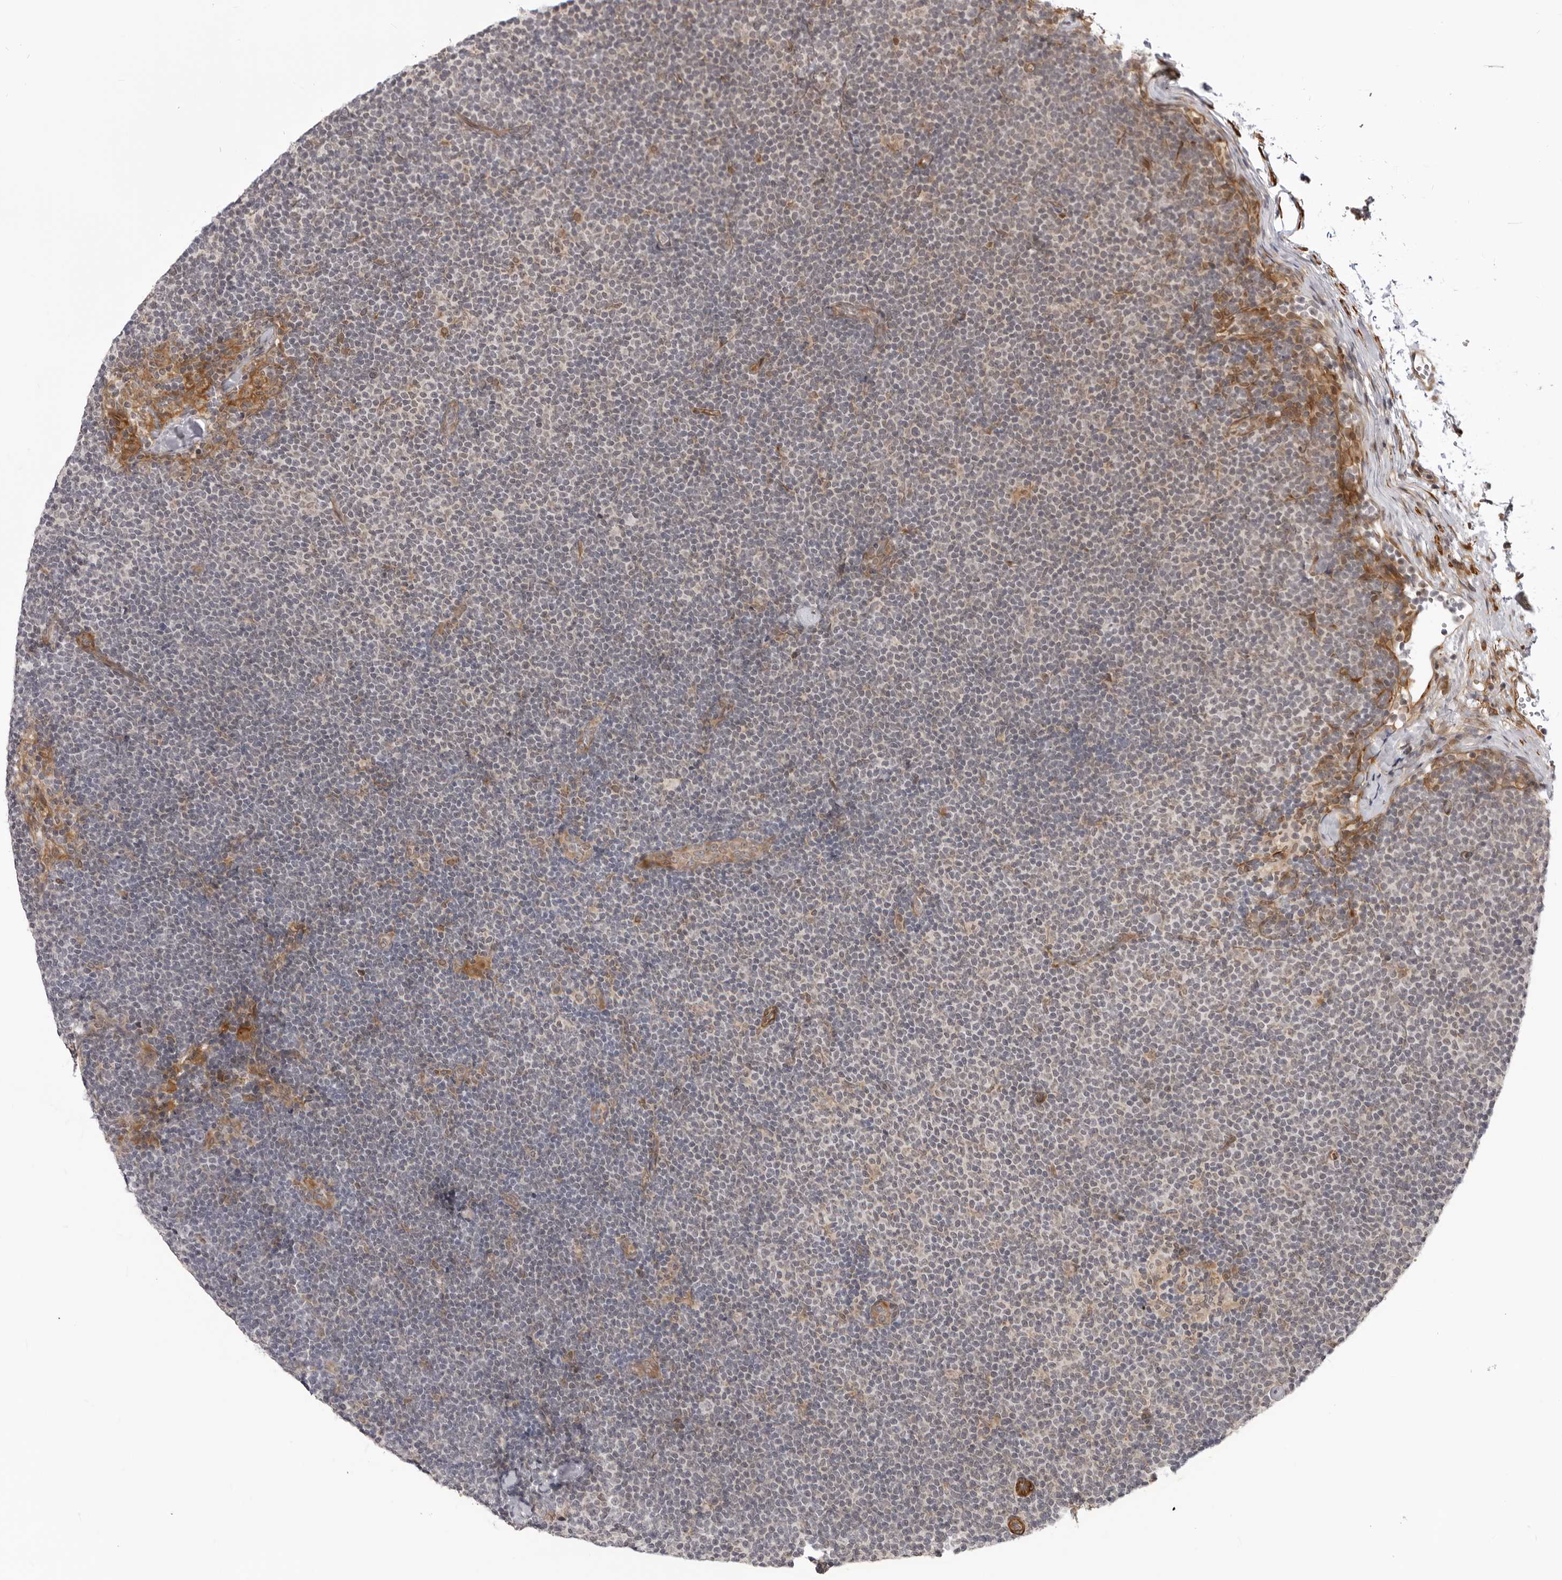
{"staining": {"intensity": "negative", "quantity": "none", "location": "none"}, "tissue": "lymphoma", "cell_type": "Tumor cells", "image_type": "cancer", "snomed": [{"axis": "morphology", "description": "Malignant lymphoma, non-Hodgkin's type, Low grade"}, {"axis": "topography", "description": "Lymph node"}], "caption": "High power microscopy micrograph of an immunohistochemistry histopathology image of lymphoma, revealing no significant staining in tumor cells.", "gene": "SRGAP2", "patient": {"sex": "female", "age": 53}}